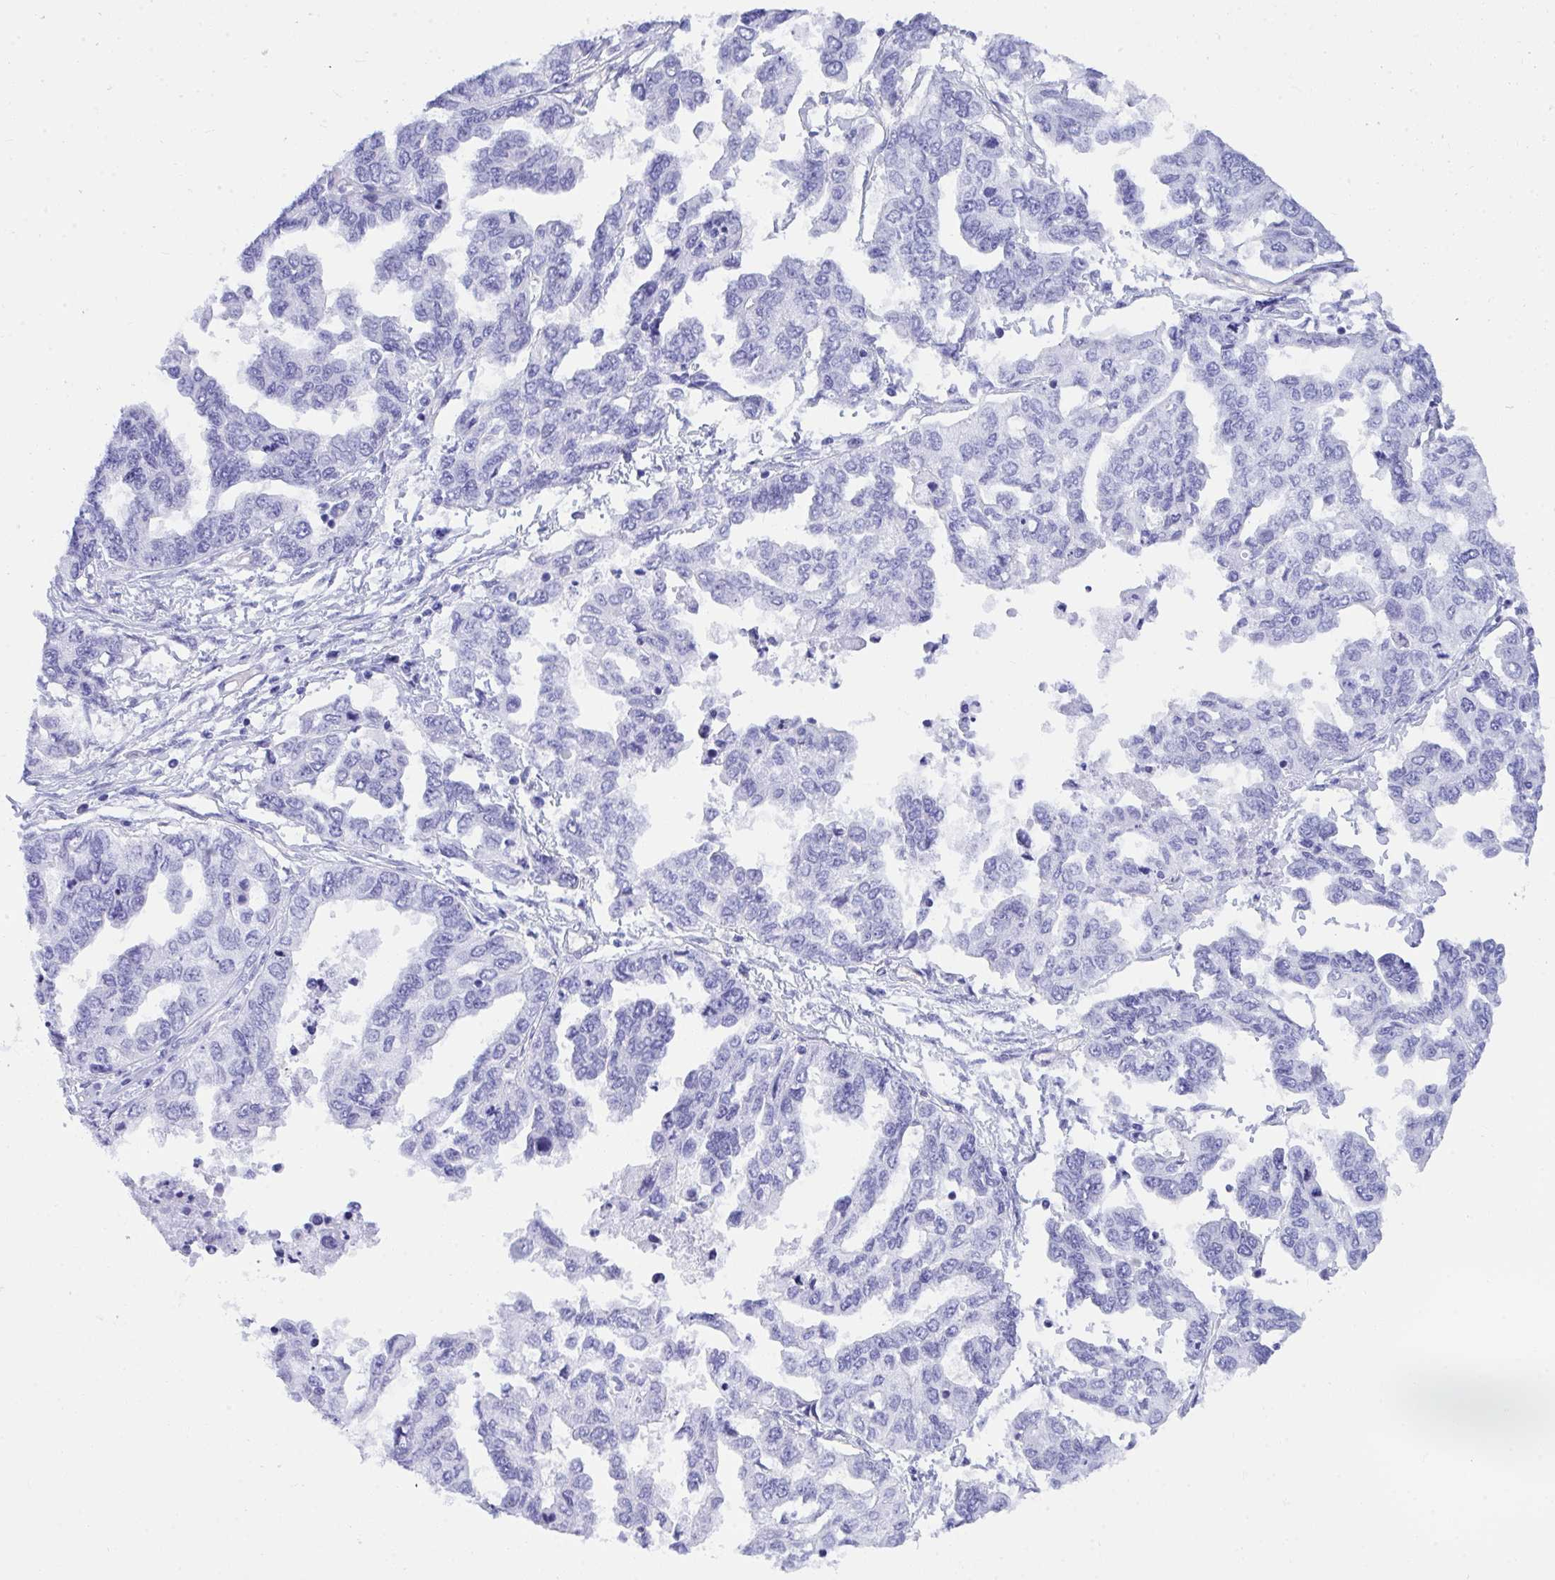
{"staining": {"intensity": "negative", "quantity": "none", "location": "none"}, "tissue": "ovarian cancer", "cell_type": "Tumor cells", "image_type": "cancer", "snomed": [{"axis": "morphology", "description": "Cystadenocarcinoma, serous, NOS"}, {"axis": "topography", "description": "Ovary"}], "caption": "DAB (3,3'-diaminobenzidine) immunohistochemical staining of ovarian serous cystadenocarcinoma demonstrates no significant expression in tumor cells.", "gene": "ANK1", "patient": {"sex": "female", "age": 53}}